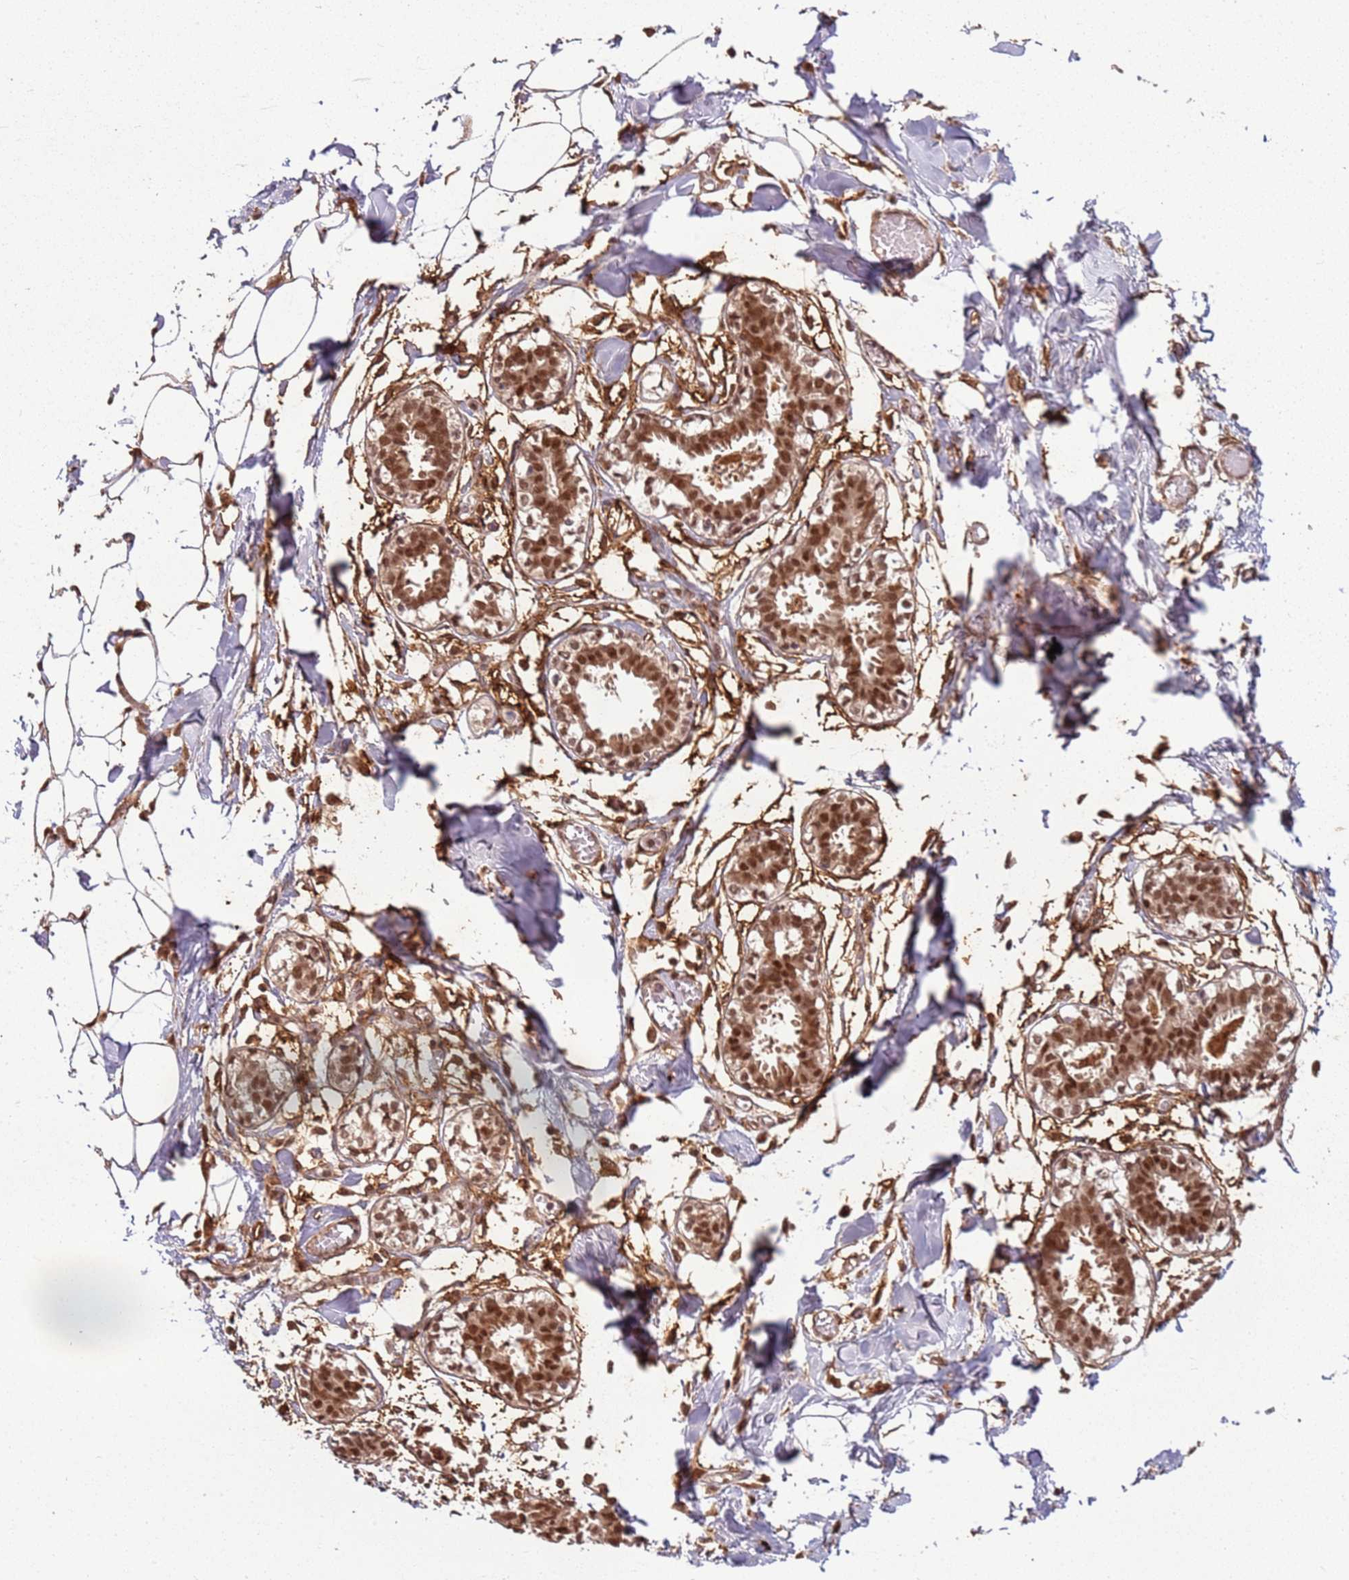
{"staining": {"intensity": "negative", "quantity": "none", "location": "none"}, "tissue": "breast", "cell_type": "Adipocytes", "image_type": "normal", "snomed": [{"axis": "morphology", "description": "Normal tissue, NOS"}, {"axis": "topography", "description": "Breast"}], "caption": "Adipocytes show no significant positivity in benign breast. The staining is performed using DAB (3,3'-diaminobenzidine) brown chromogen with nuclei counter-stained in using hematoxylin.", "gene": "POLR3H", "patient": {"sex": "female", "age": 27}}